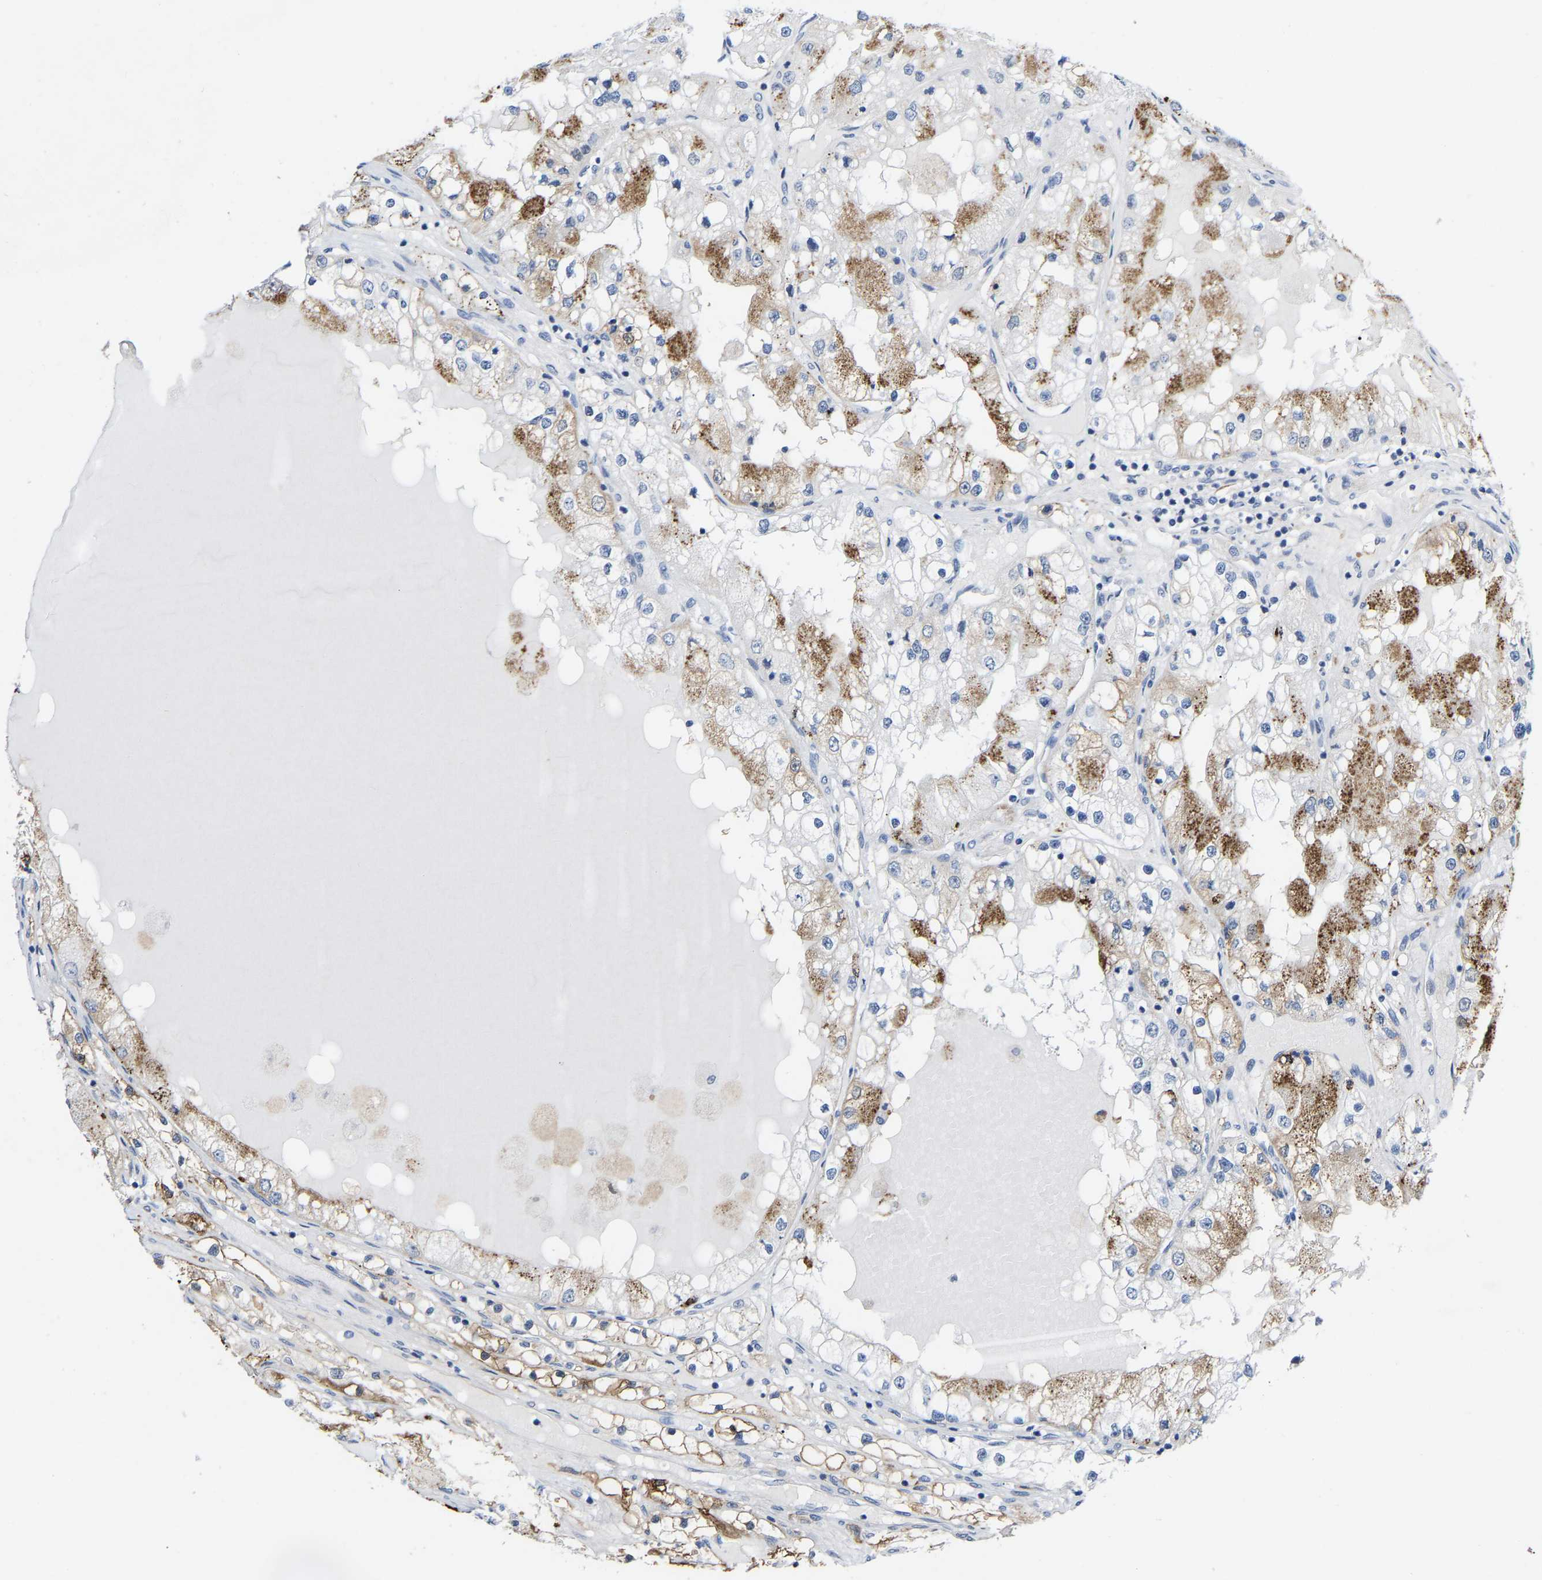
{"staining": {"intensity": "moderate", "quantity": "25%-75%", "location": "cytoplasmic/membranous"}, "tissue": "renal cancer", "cell_type": "Tumor cells", "image_type": "cancer", "snomed": [{"axis": "morphology", "description": "Adenocarcinoma, NOS"}, {"axis": "topography", "description": "Kidney"}], "caption": "This photomicrograph exhibits IHC staining of renal adenocarcinoma, with medium moderate cytoplasmic/membranous staining in about 25%-75% of tumor cells.", "gene": "ABTB2", "patient": {"sex": "male", "age": 68}}